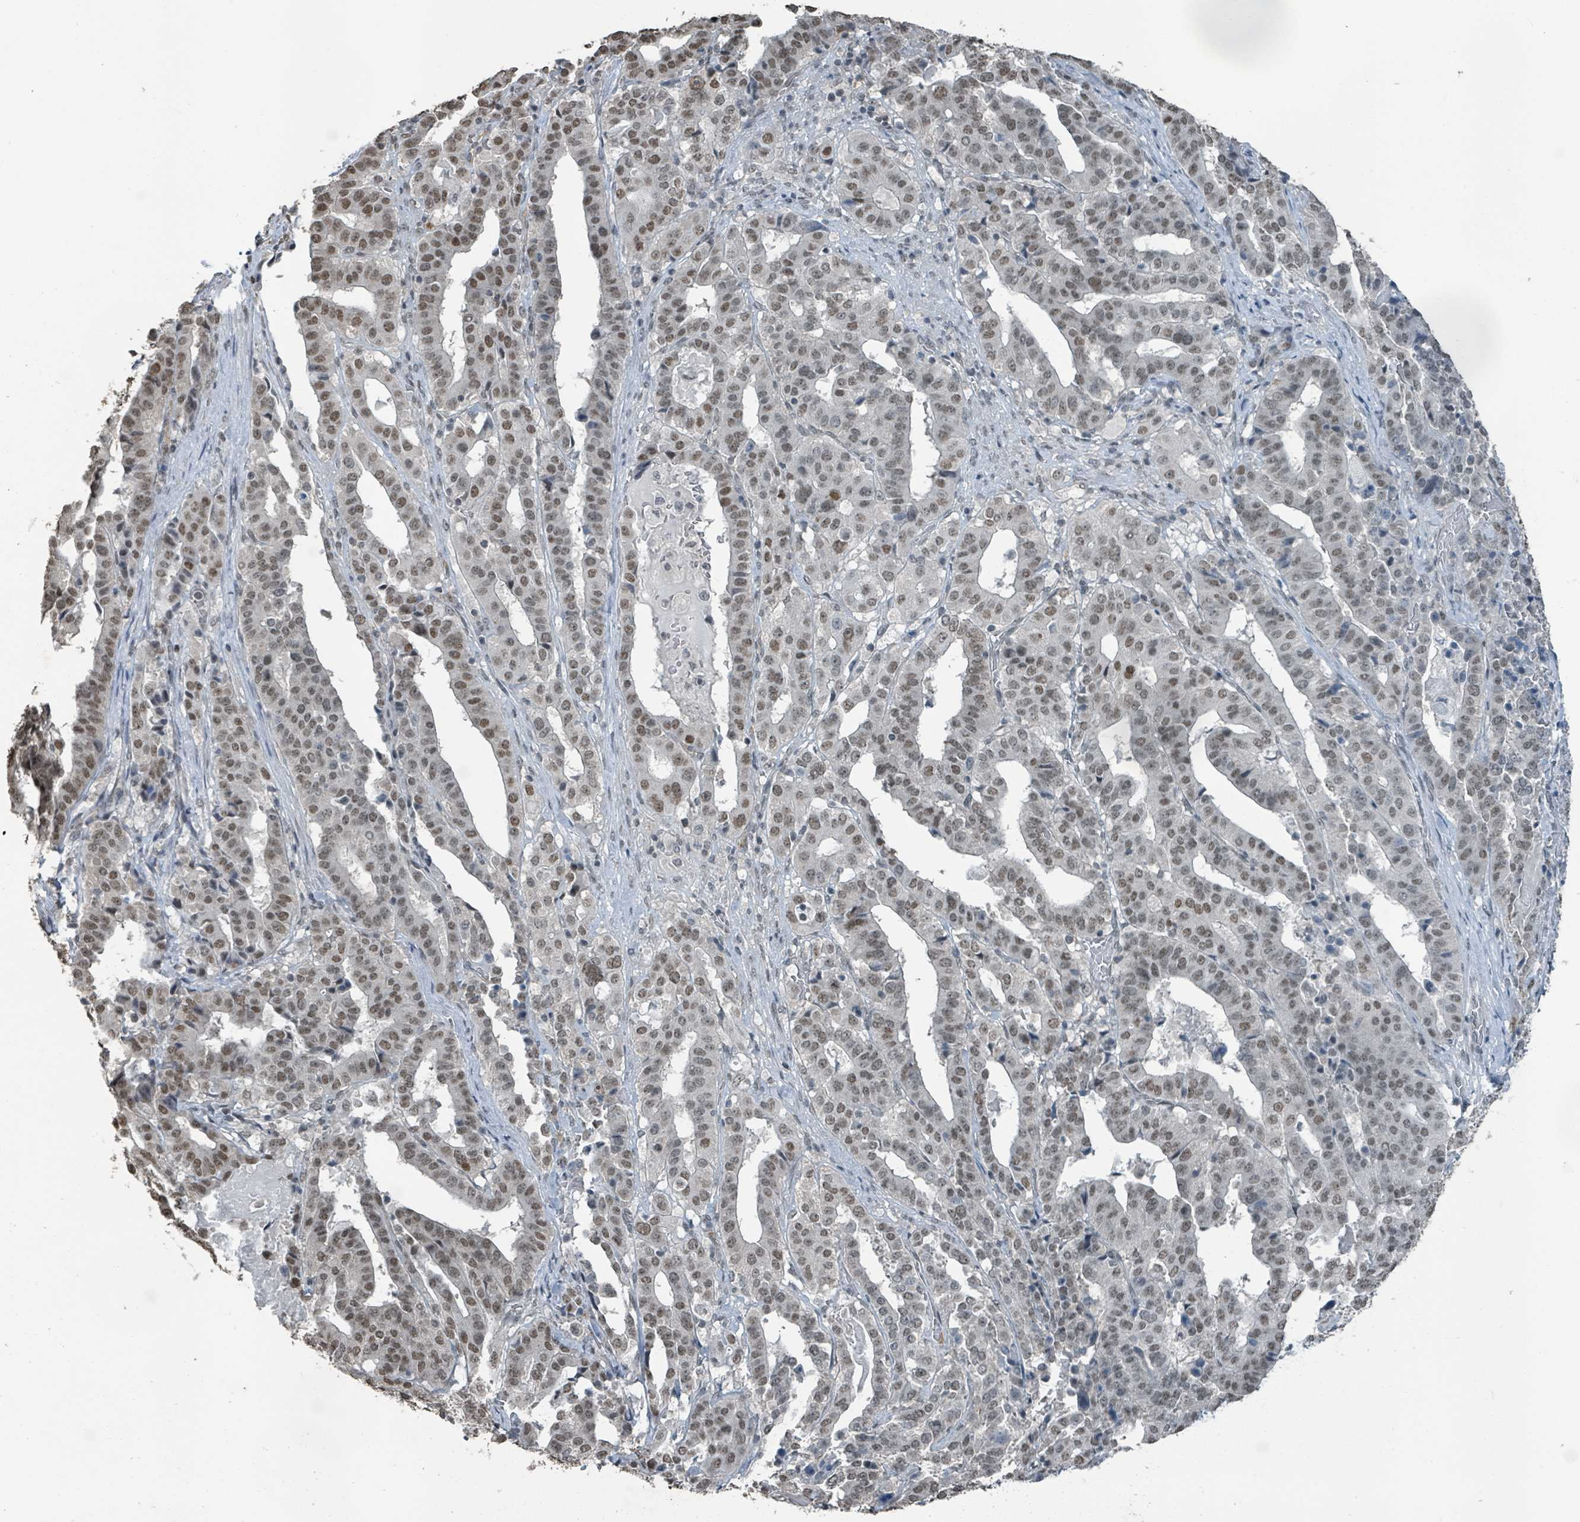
{"staining": {"intensity": "moderate", "quantity": ">75%", "location": "nuclear"}, "tissue": "stomach cancer", "cell_type": "Tumor cells", "image_type": "cancer", "snomed": [{"axis": "morphology", "description": "Adenocarcinoma, NOS"}, {"axis": "topography", "description": "Stomach"}], "caption": "There is medium levels of moderate nuclear expression in tumor cells of stomach adenocarcinoma, as demonstrated by immunohistochemical staining (brown color).", "gene": "PHIP", "patient": {"sex": "male", "age": 48}}